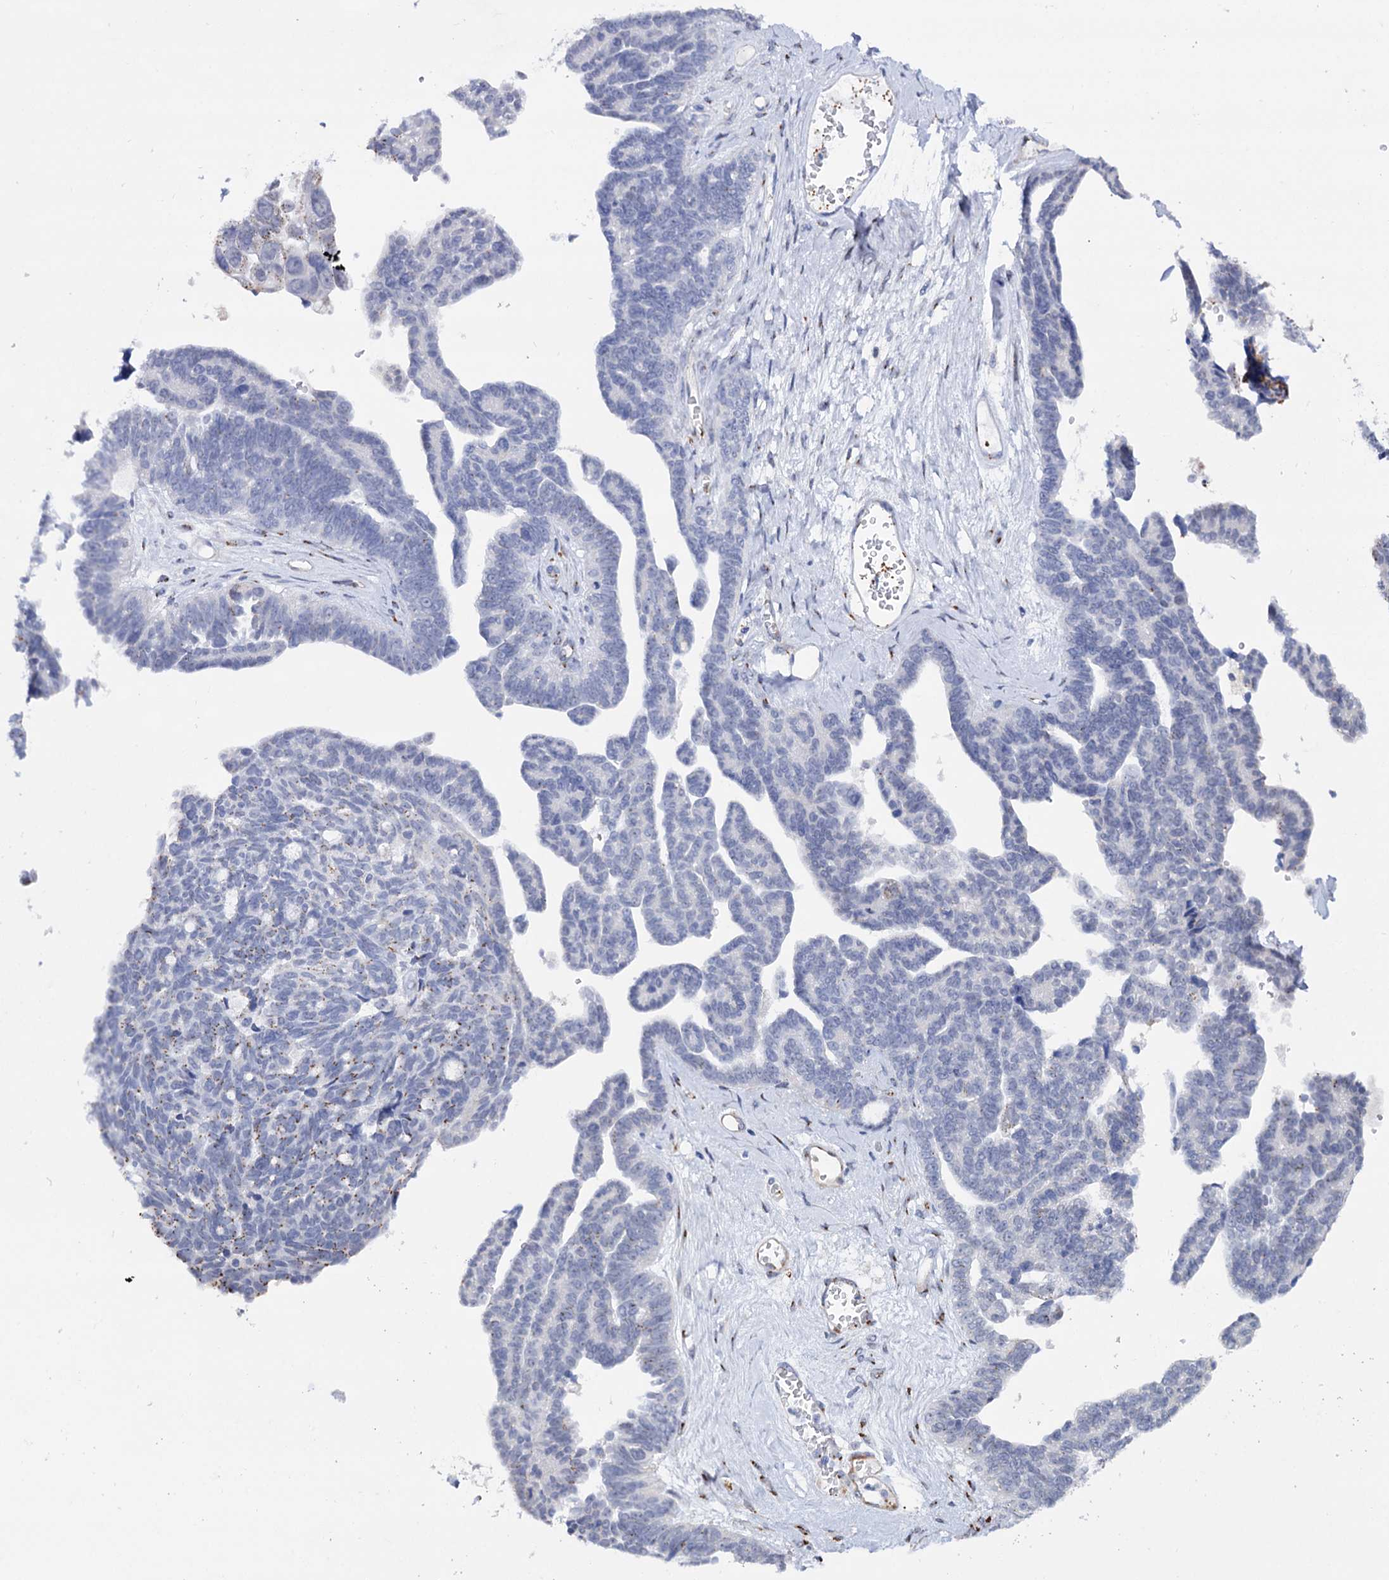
{"staining": {"intensity": "moderate", "quantity": "<25%", "location": "cytoplasmic/membranous"}, "tissue": "ovarian cancer", "cell_type": "Tumor cells", "image_type": "cancer", "snomed": [{"axis": "morphology", "description": "Cystadenocarcinoma, serous, NOS"}, {"axis": "topography", "description": "Ovary"}], "caption": "Brown immunohistochemical staining in human ovarian cancer shows moderate cytoplasmic/membranous positivity in approximately <25% of tumor cells.", "gene": "C11orf96", "patient": {"sex": "female", "age": 79}}